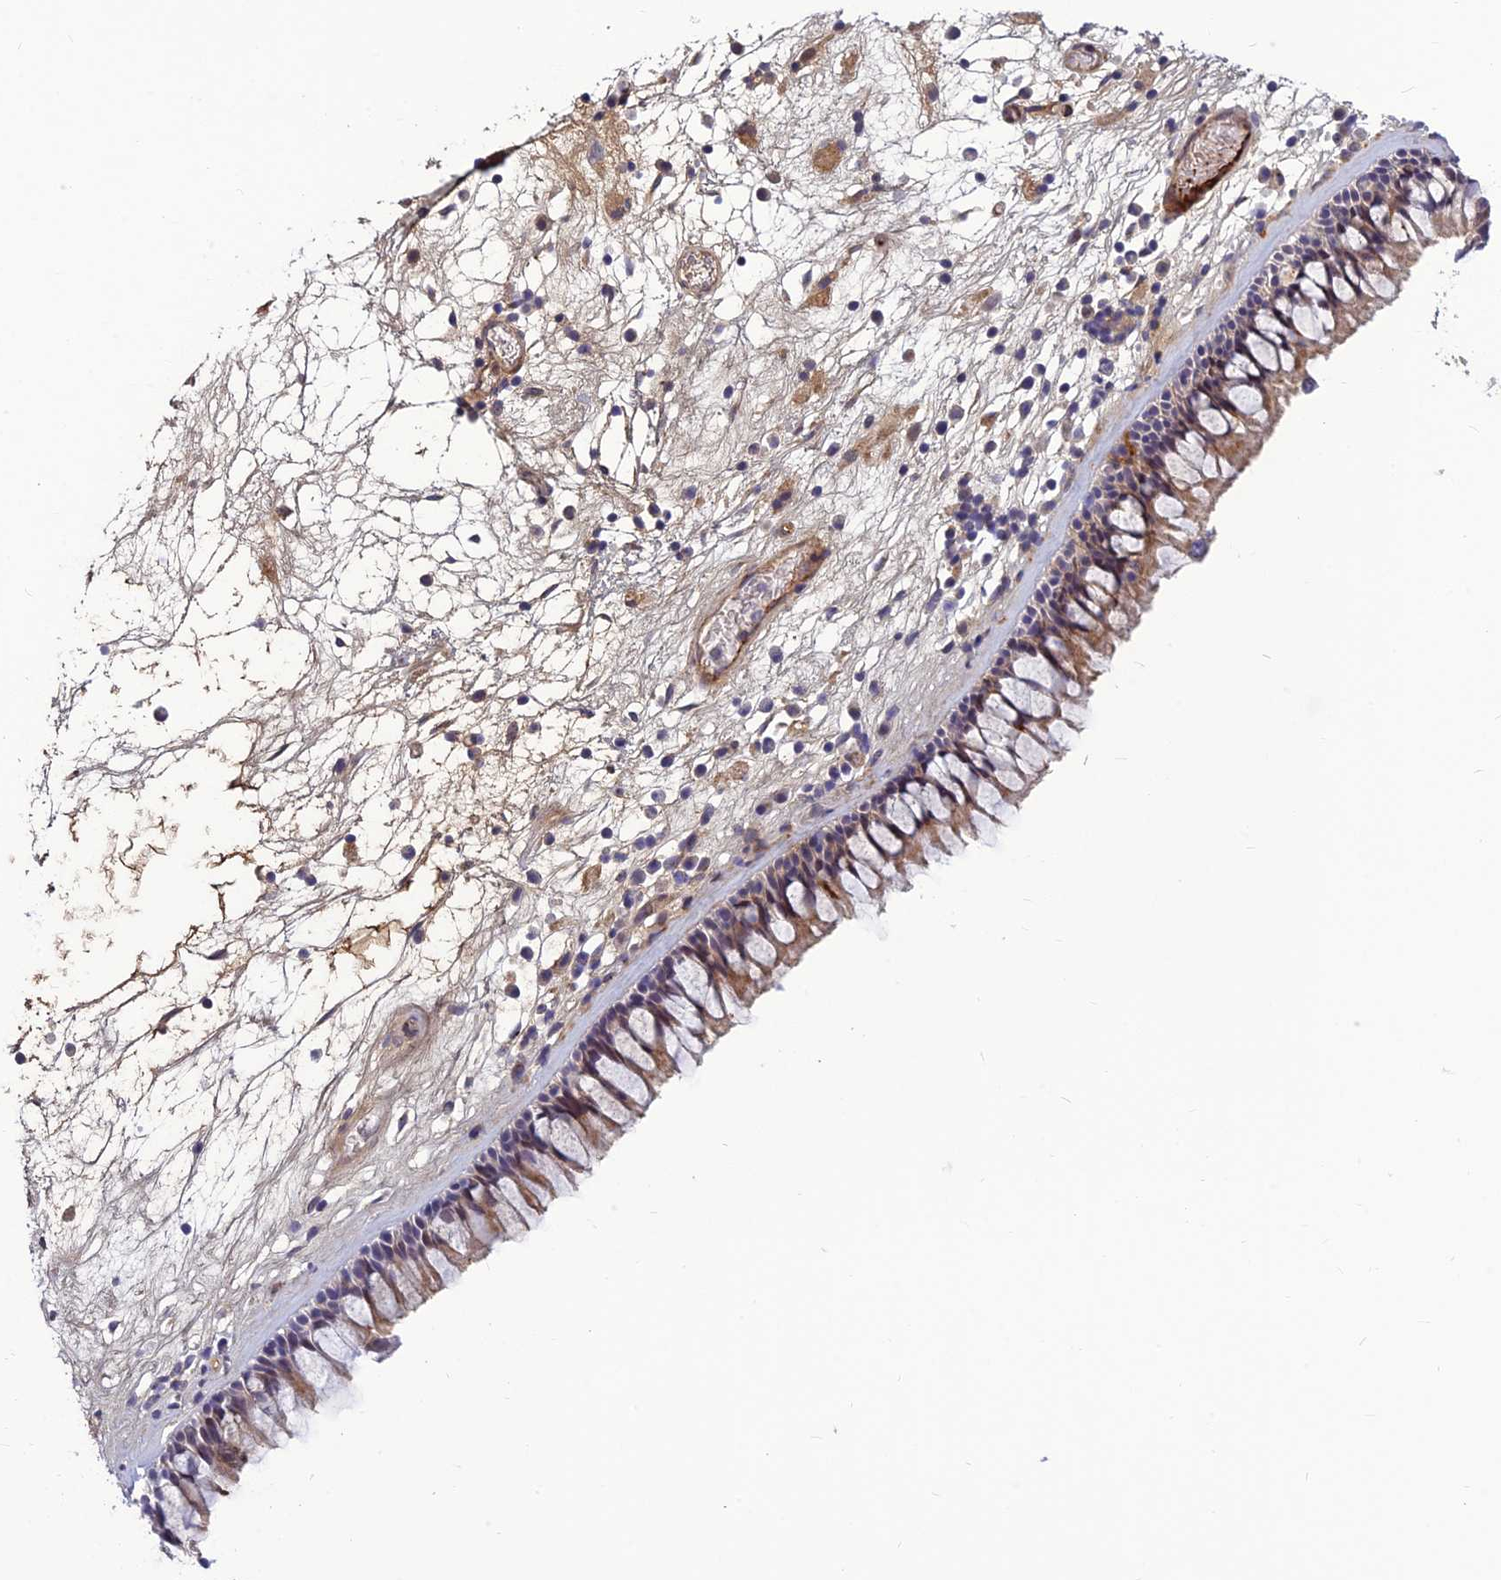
{"staining": {"intensity": "weak", "quantity": "25%-75%", "location": "cytoplasmic/membranous"}, "tissue": "nasopharynx", "cell_type": "Respiratory epithelial cells", "image_type": "normal", "snomed": [{"axis": "morphology", "description": "Normal tissue, NOS"}, {"axis": "morphology", "description": "Inflammation, NOS"}, {"axis": "morphology", "description": "Malignant melanoma, Metastatic site"}, {"axis": "topography", "description": "Nasopharynx"}], "caption": "DAB immunohistochemical staining of normal human nasopharynx demonstrates weak cytoplasmic/membranous protein staining in approximately 25%-75% of respiratory epithelial cells. The protein of interest is shown in brown color, while the nuclei are stained blue.", "gene": "CLEC11A", "patient": {"sex": "male", "age": 70}}